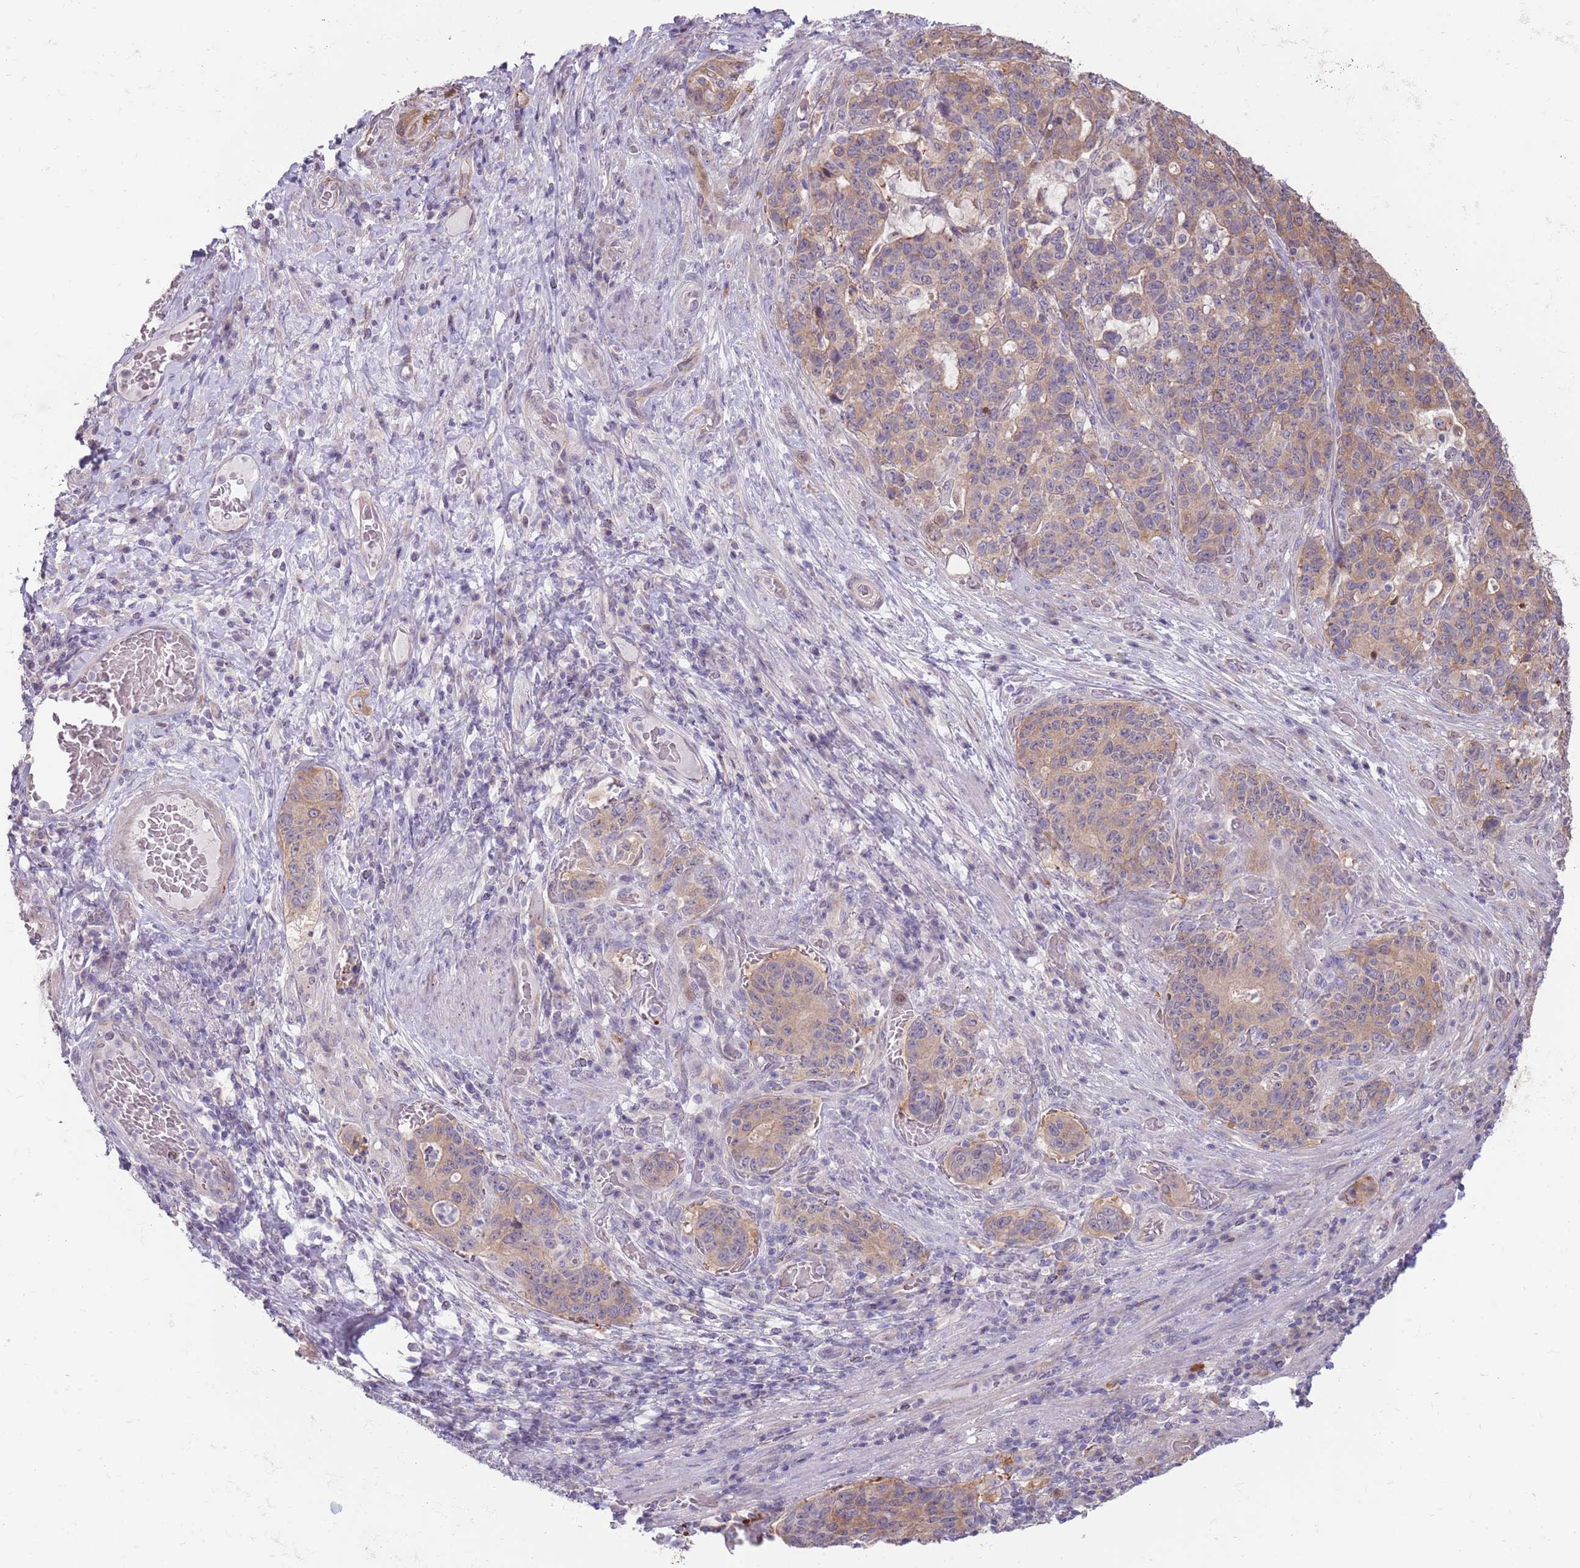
{"staining": {"intensity": "moderate", "quantity": "25%-75%", "location": "cytoplasmic/membranous"}, "tissue": "stomach cancer", "cell_type": "Tumor cells", "image_type": "cancer", "snomed": [{"axis": "morphology", "description": "Normal tissue, NOS"}, {"axis": "morphology", "description": "Adenocarcinoma, NOS"}, {"axis": "topography", "description": "Stomach"}], "caption": "An image of stomach cancer (adenocarcinoma) stained for a protein shows moderate cytoplasmic/membranous brown staining in tumor cells. (DAB (3,3'-diaminobenzidine) IHC with brightfield microscopy, high magnification).", "gene": "LDHD", "patient": {"sex": "female", "age": 64}}